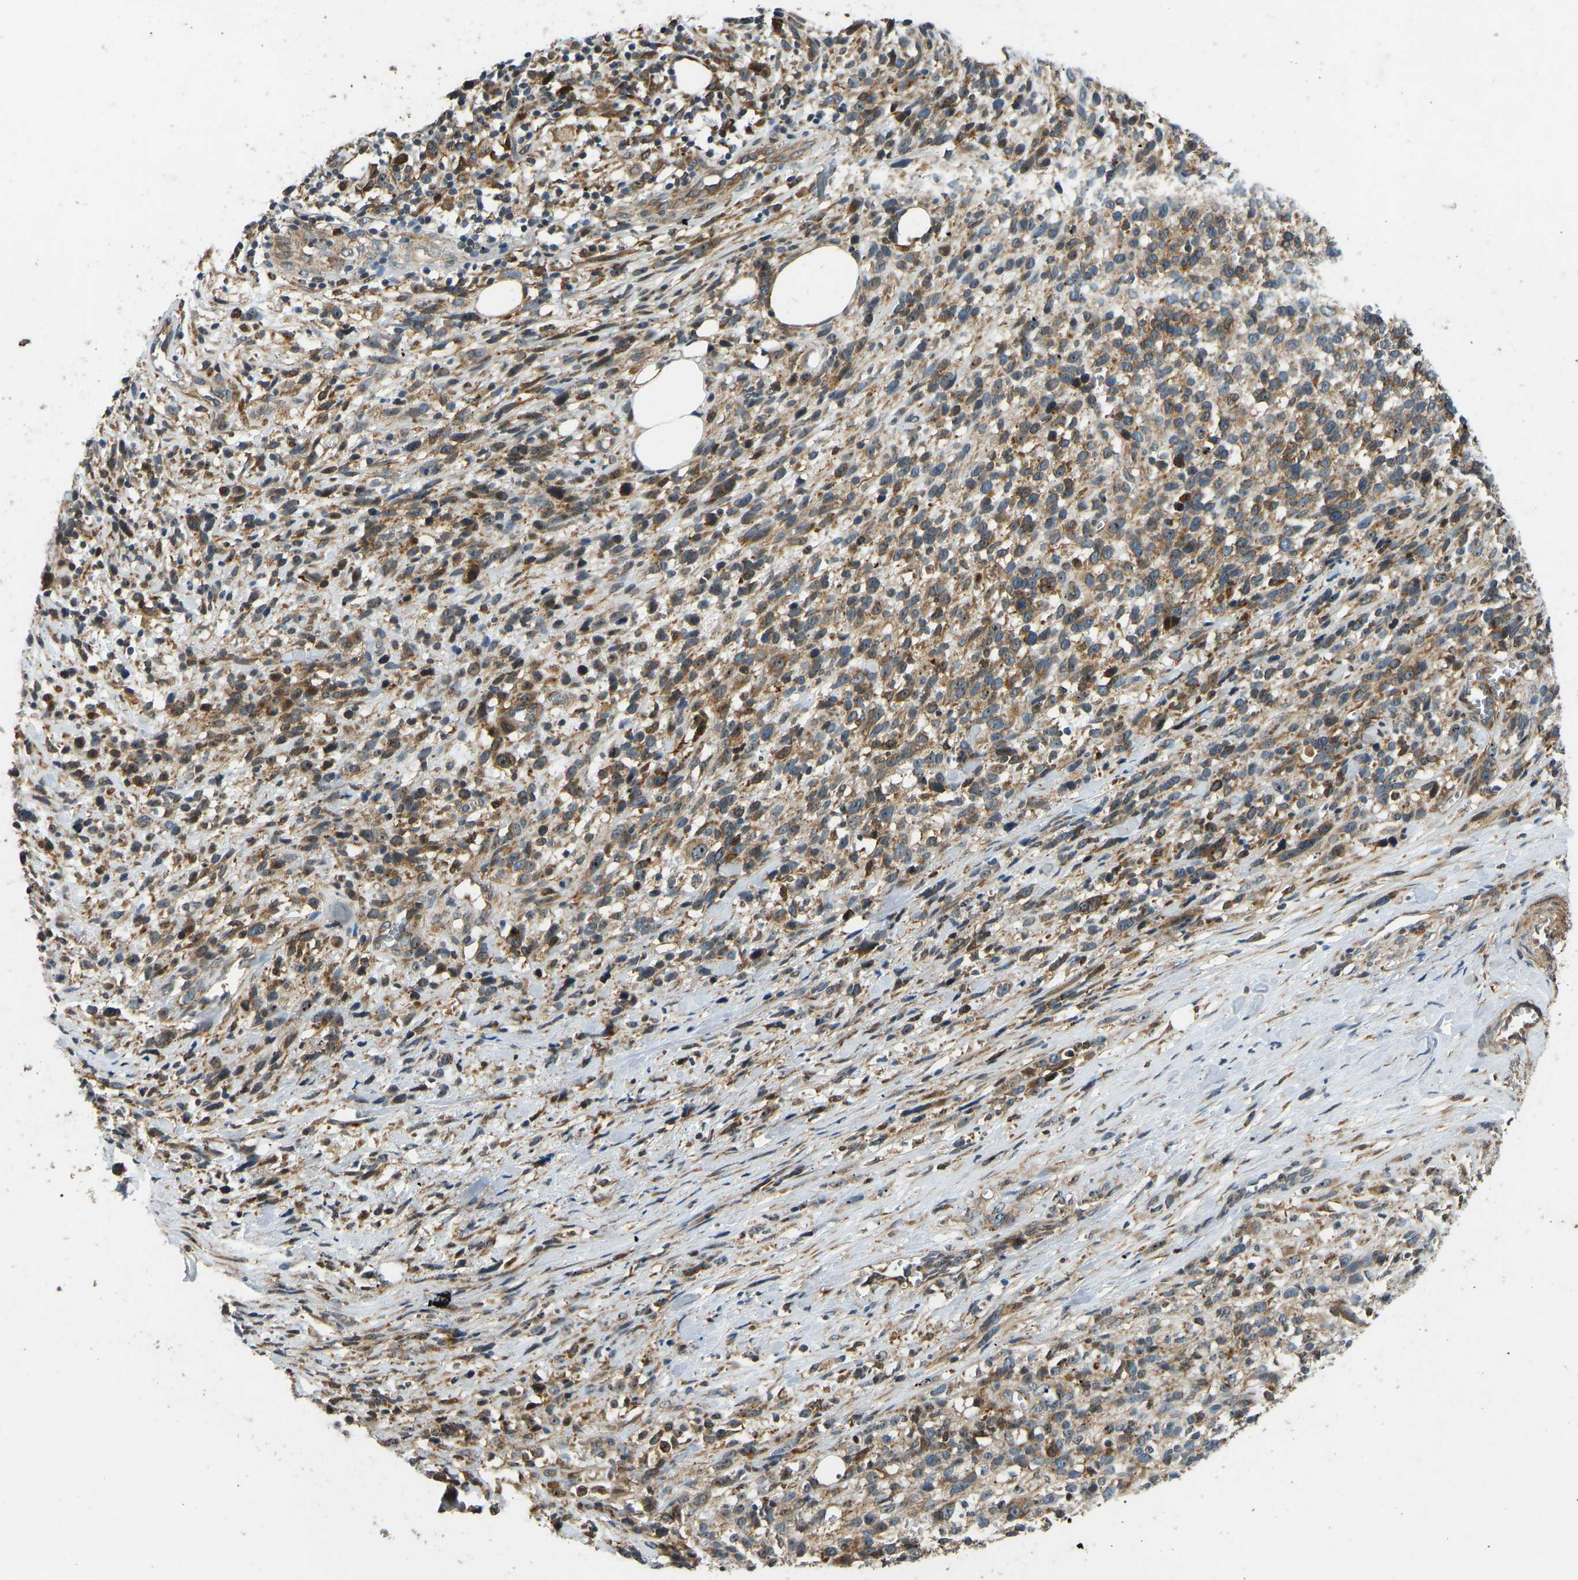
{"staining": {"intensity": "moderate", "quantity": ">75%", "location": "cytoplasmic/membranous"}, "tissue": "melanoma", "cell_type": "Tumor cells", "image_type": "cancer", "snomed": [{"axis": "morphology", "description": "Malignant melanoma, NOS"}, {"axis": "topography", "description": "Skin"}], "caption": "This photomicrograph shows immunohistochemistry (IHC) staining of human melanoma, with medium moderate cytoplasmic/membranous expression in about >75% of tumor cells.", "gene": "OS9", "patient": {"sex": "female", "age": 55}}